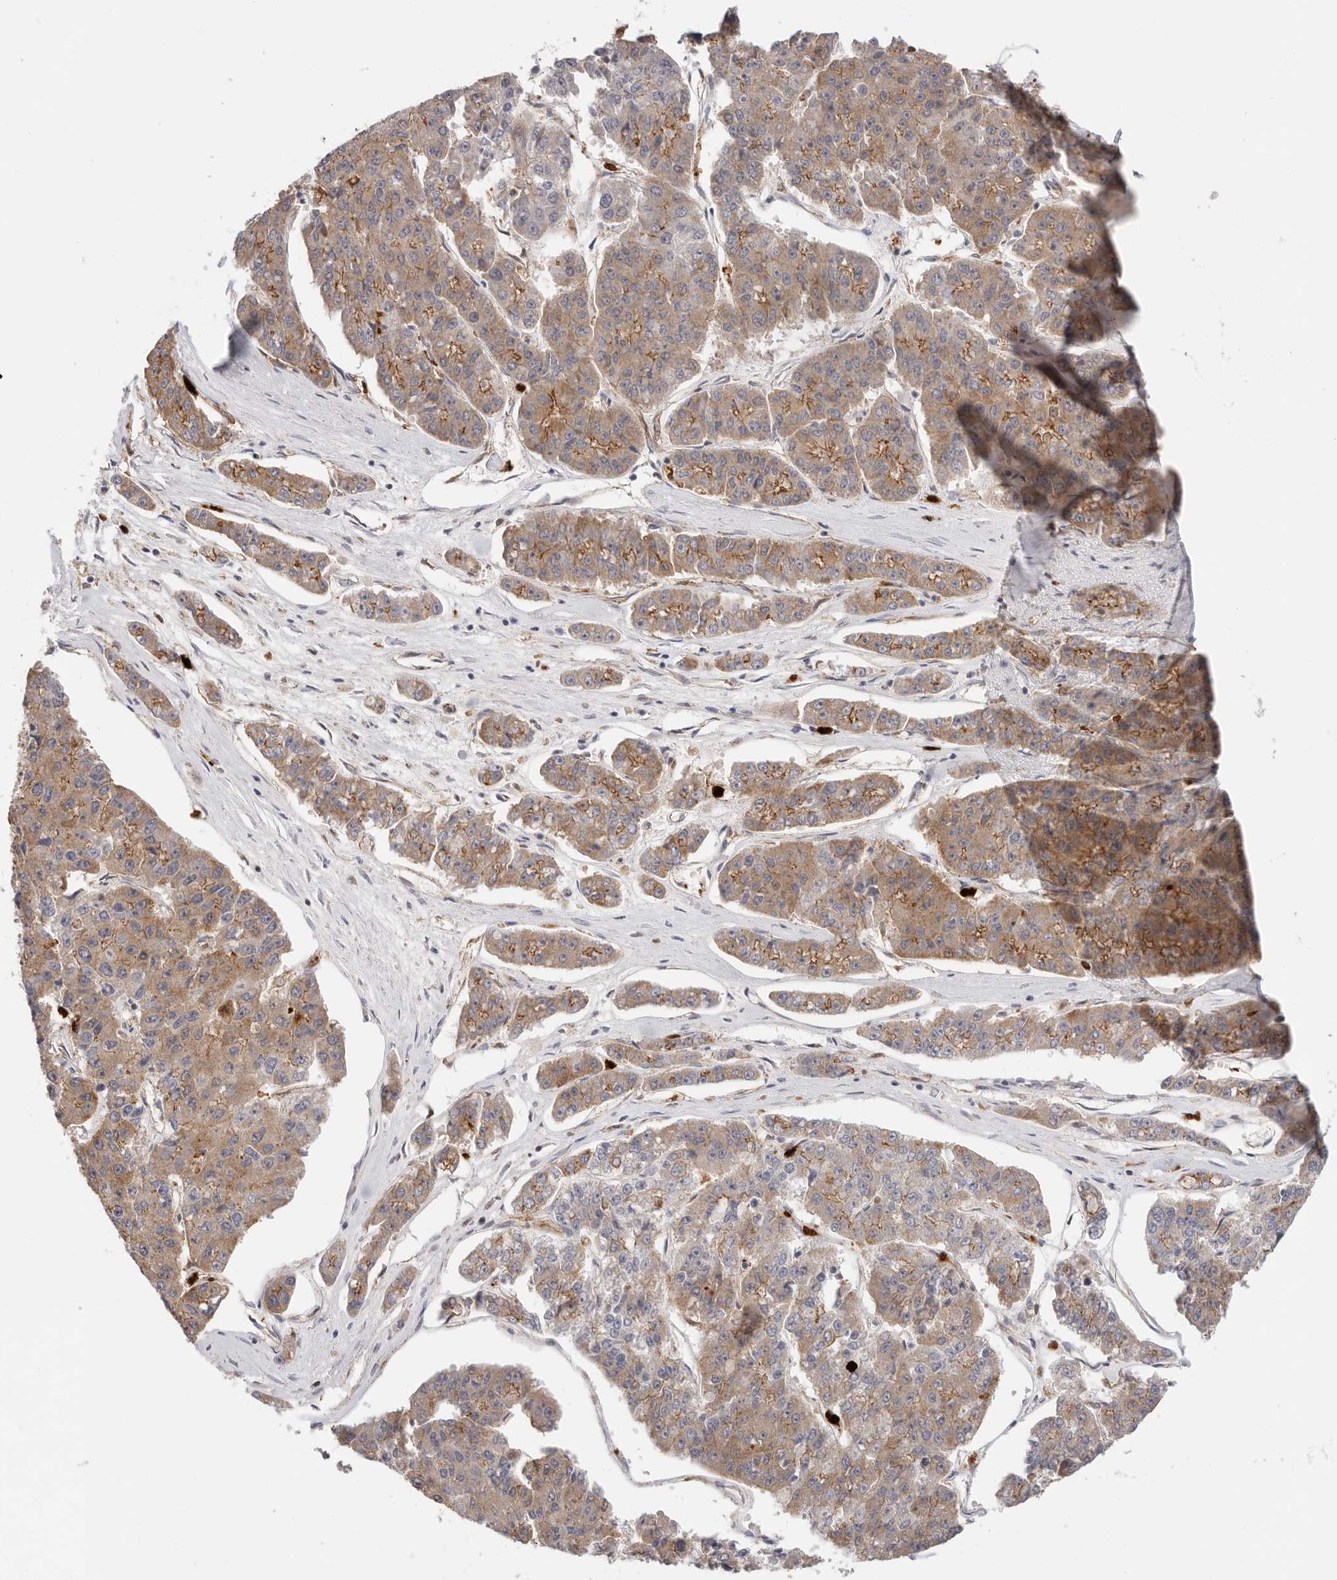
{"staining": {"intensity": "moderate", "quantity": ">75%", "location": "cytoplasmic/membranous"}, "tissue": "pancreatic cancer", "cell_type": "Tumor cells", "image_type": "cancer", "snomed": [{"axis": "morphology", "description": "Adenocarcinoma, NOS"}, {"axis": "topography", "description": "Pancreas"}], "caption": "A photomicrograph of human pancreatic cancer stained for a protein shows moderate cytoplasmic/membranous brown staining in tumor cells. (Brightfield microscopy of DAB IHC at high magnification).", "gene": "AFDN", "patient": {"sex": "male", "age": 50}}